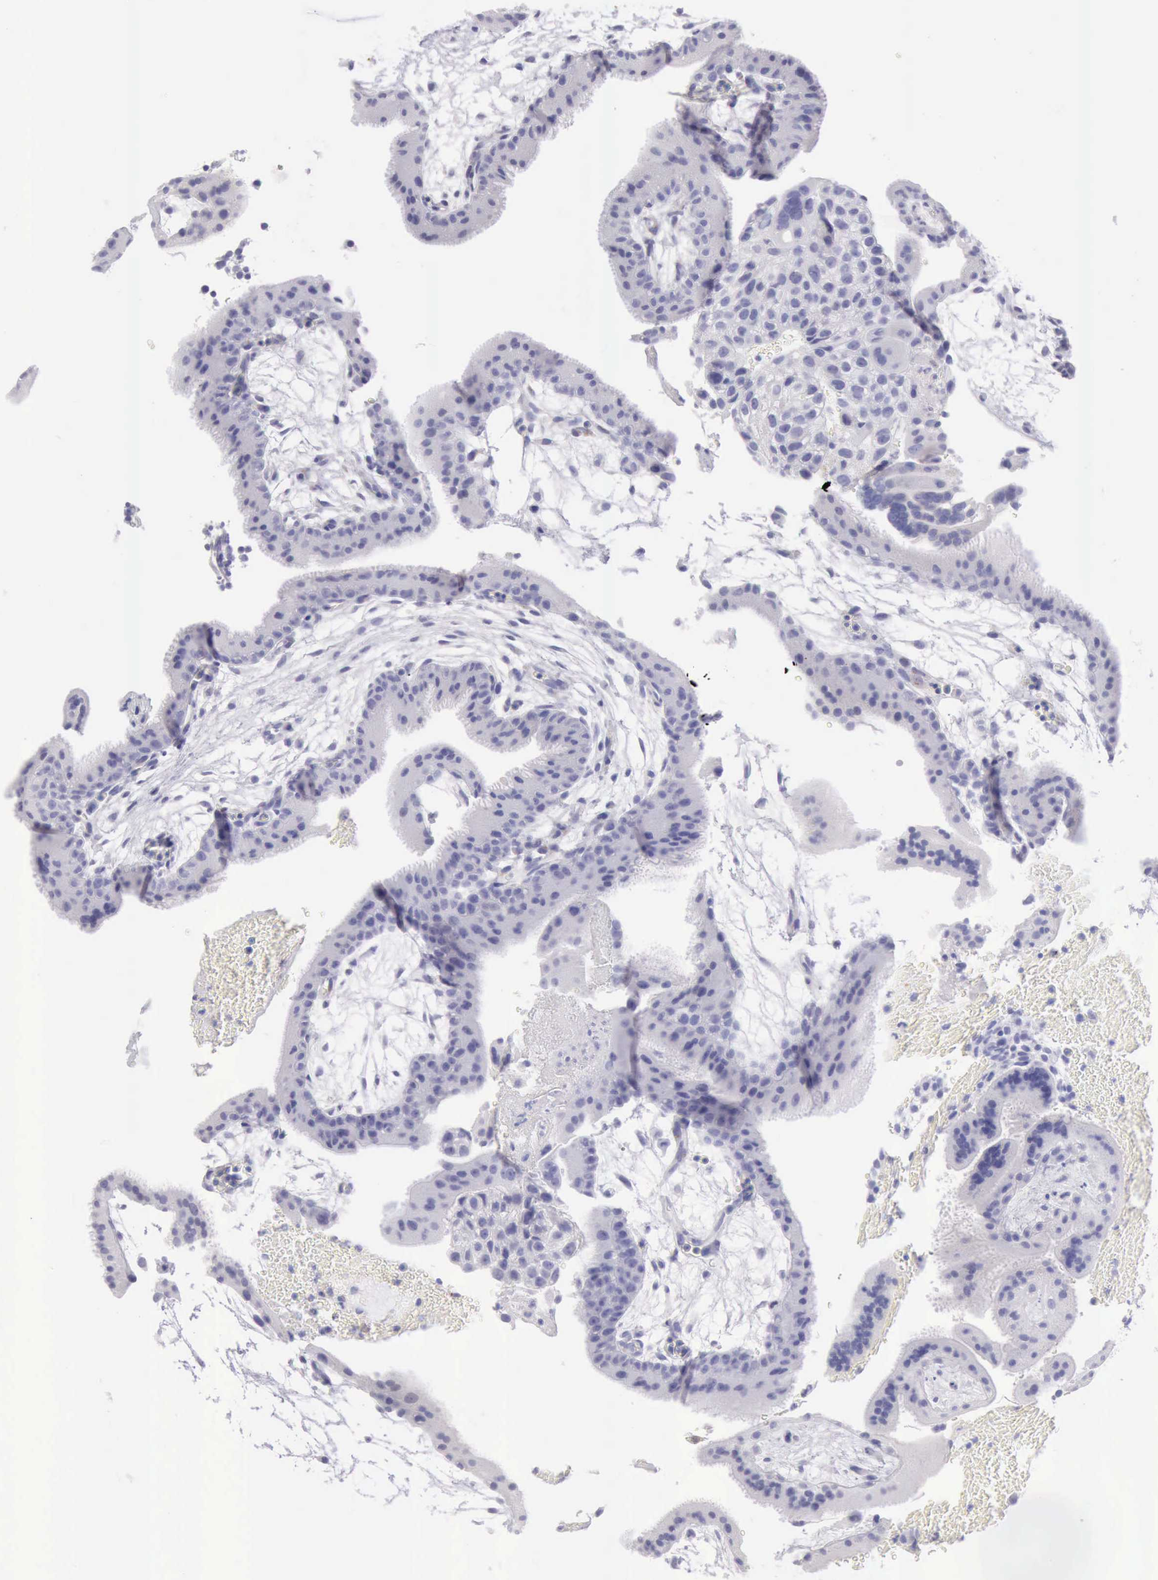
{"staining": {"intensity": "negative", "quantity": "none", "location": "none"}, "tissue": "placenta", "cell_type": "Trophoblastic cells", "image_type": "normal", "snomed": [{"axis": "morphology", "description": "Normal tissue, NOS"}, {"axis": "topography", "description": "Placenta"}], "caption": "High magnification brightfield microscopy of unremarkable placenta stained with DAB (brown) and counterstained with hematoxylin (blue): trophoblastic cells show no significant staining. (DAB (3,3'-diaminobenzidine) IHC, high magnification).", "gene": "AOC3", "patient": {"sex": "female", "age": 19}}